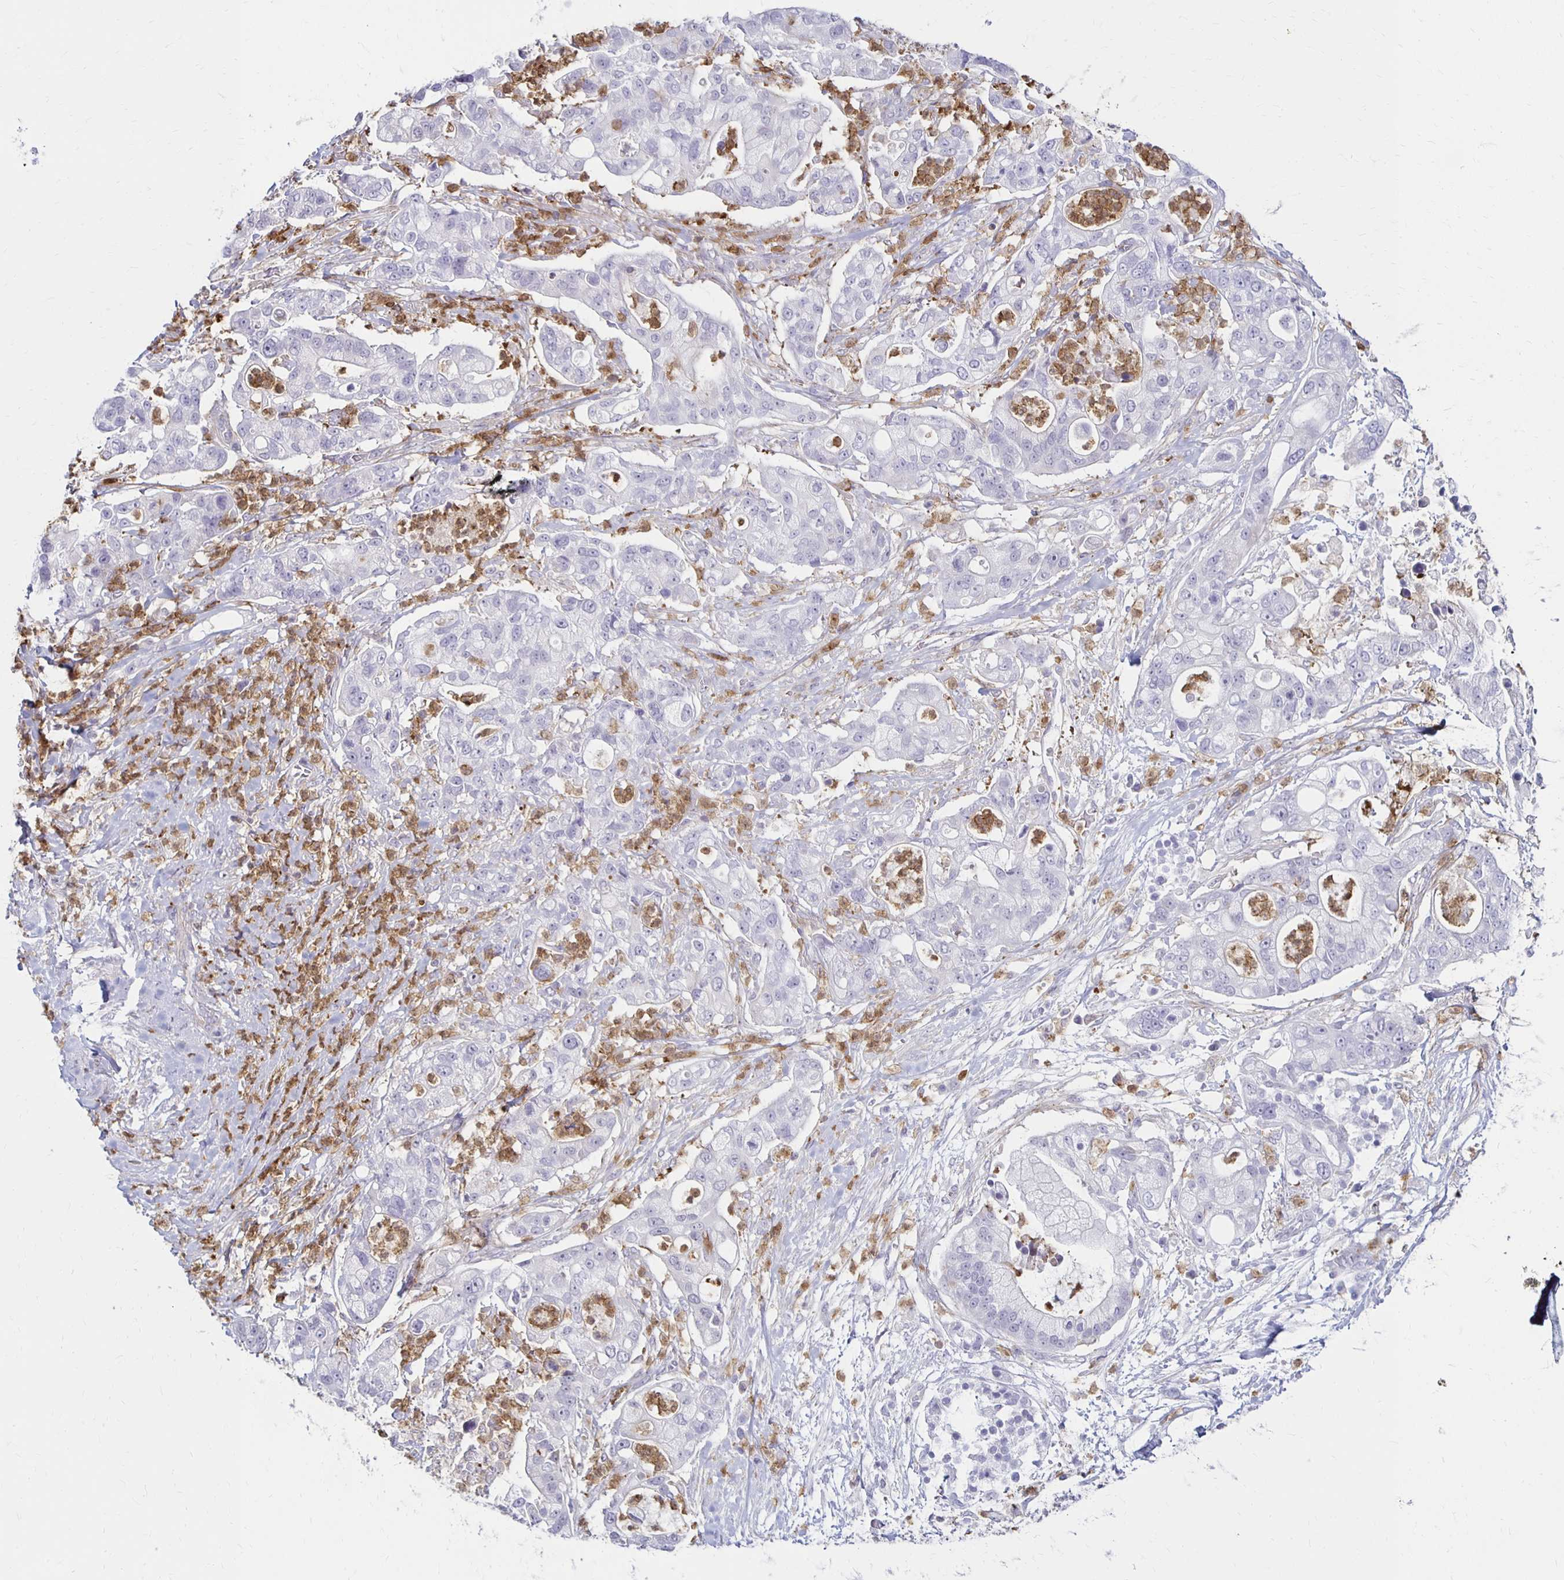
{"staining": {"intensity": "negative", "quantity": "none", "location": "none"}, "tissue": "pancreatic cancer", "cell_type": "Tumor cells", "image_type": "cancer", "snomed": [{"axis": "morphology", "description": "Adenocarcinoma, NOS"}, {"axis": "topography", "description": "Pancreas"}], "caption": "High power microscopy micrograph of an immunohistochemistry (IHC) micrograph of adenocarcinoma (pancreatic), revealing no significant positivity in tumor cells. Nuclei are stained in blue.", "gene": "CCL21", "patient": {"sex": "female", "age": 69}}